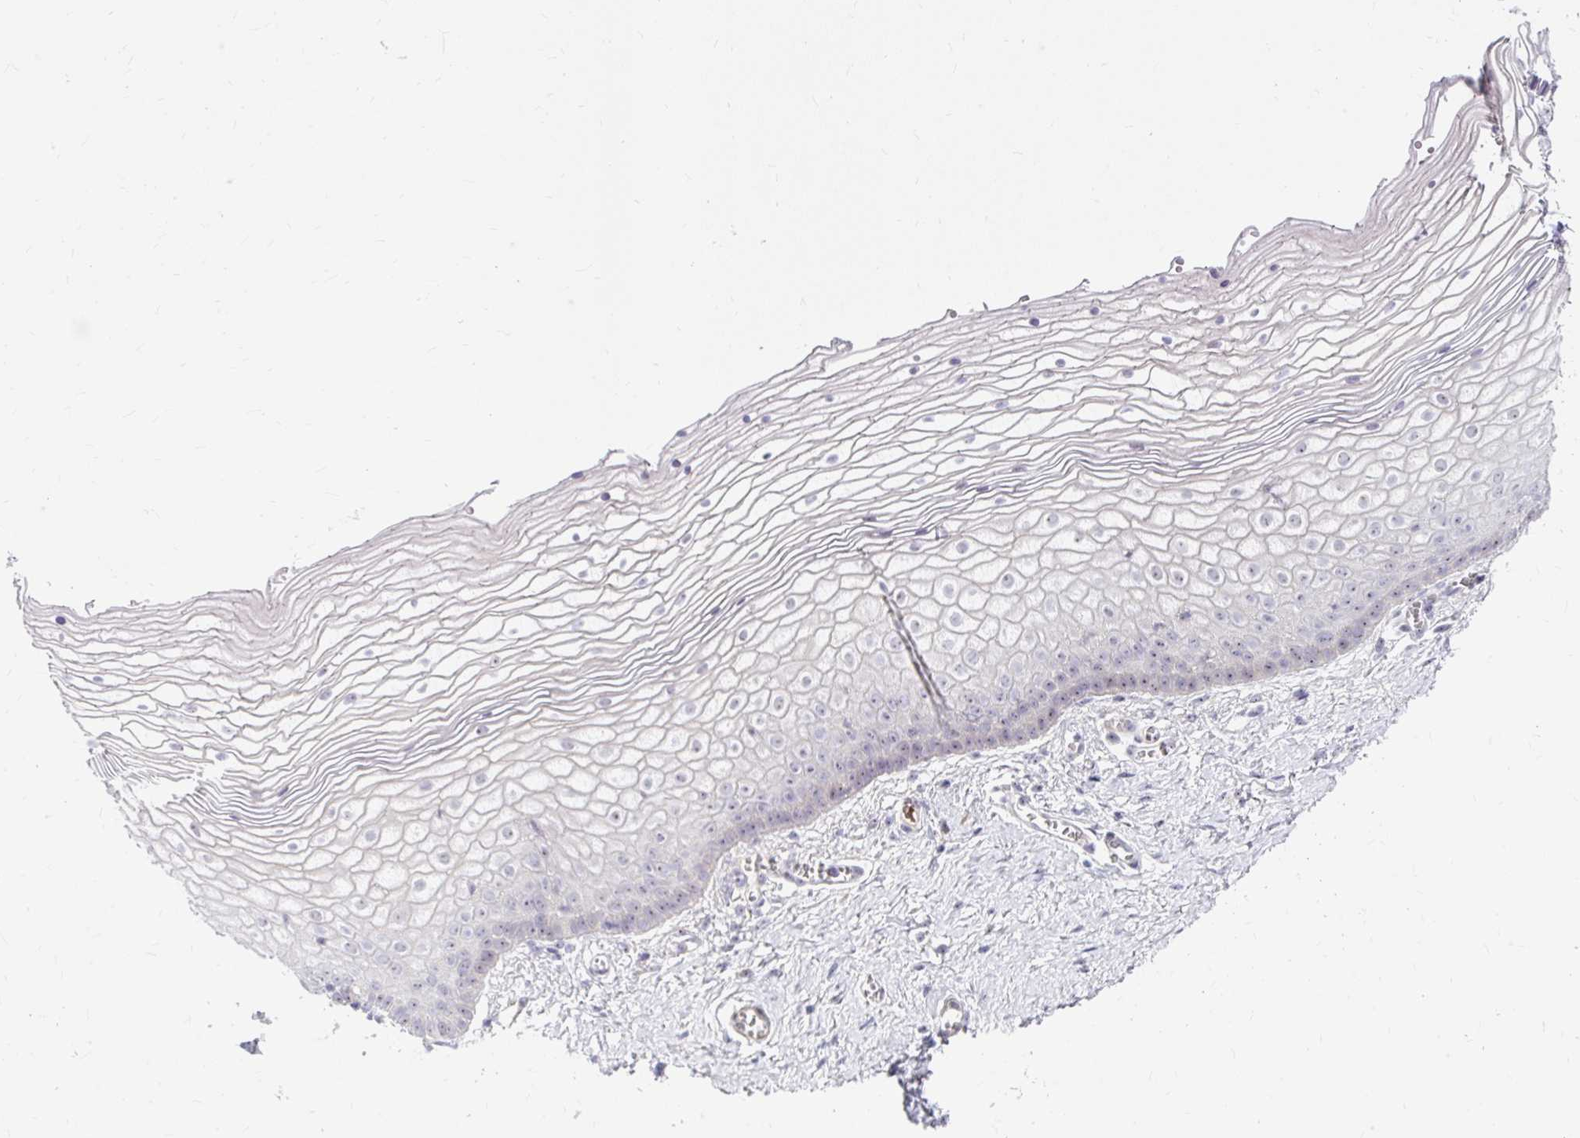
{"staining": {"intensity": "weak", "quantity": "25%-75%", "location": "nuclear"}, "tissue": "vagina", "cell_type": "Squamous epithelial cells", "image_type": "normal", "snomed": [{"axis": "morphology", "description": "Normal tissue, NOS"}, {"axis": "topography", "description": "Vagina"}], "caption": "DAB (3,3'-diaminobenzidine) immunohistochemical staining of unremarkable vagina demonstrates weak nuclear protein expression in about 25%-75% of squamous epithelial cells. Nuclei are stained in blue.", "gene": "MUS81", "patient": {"sex": "female", "age": 56}}